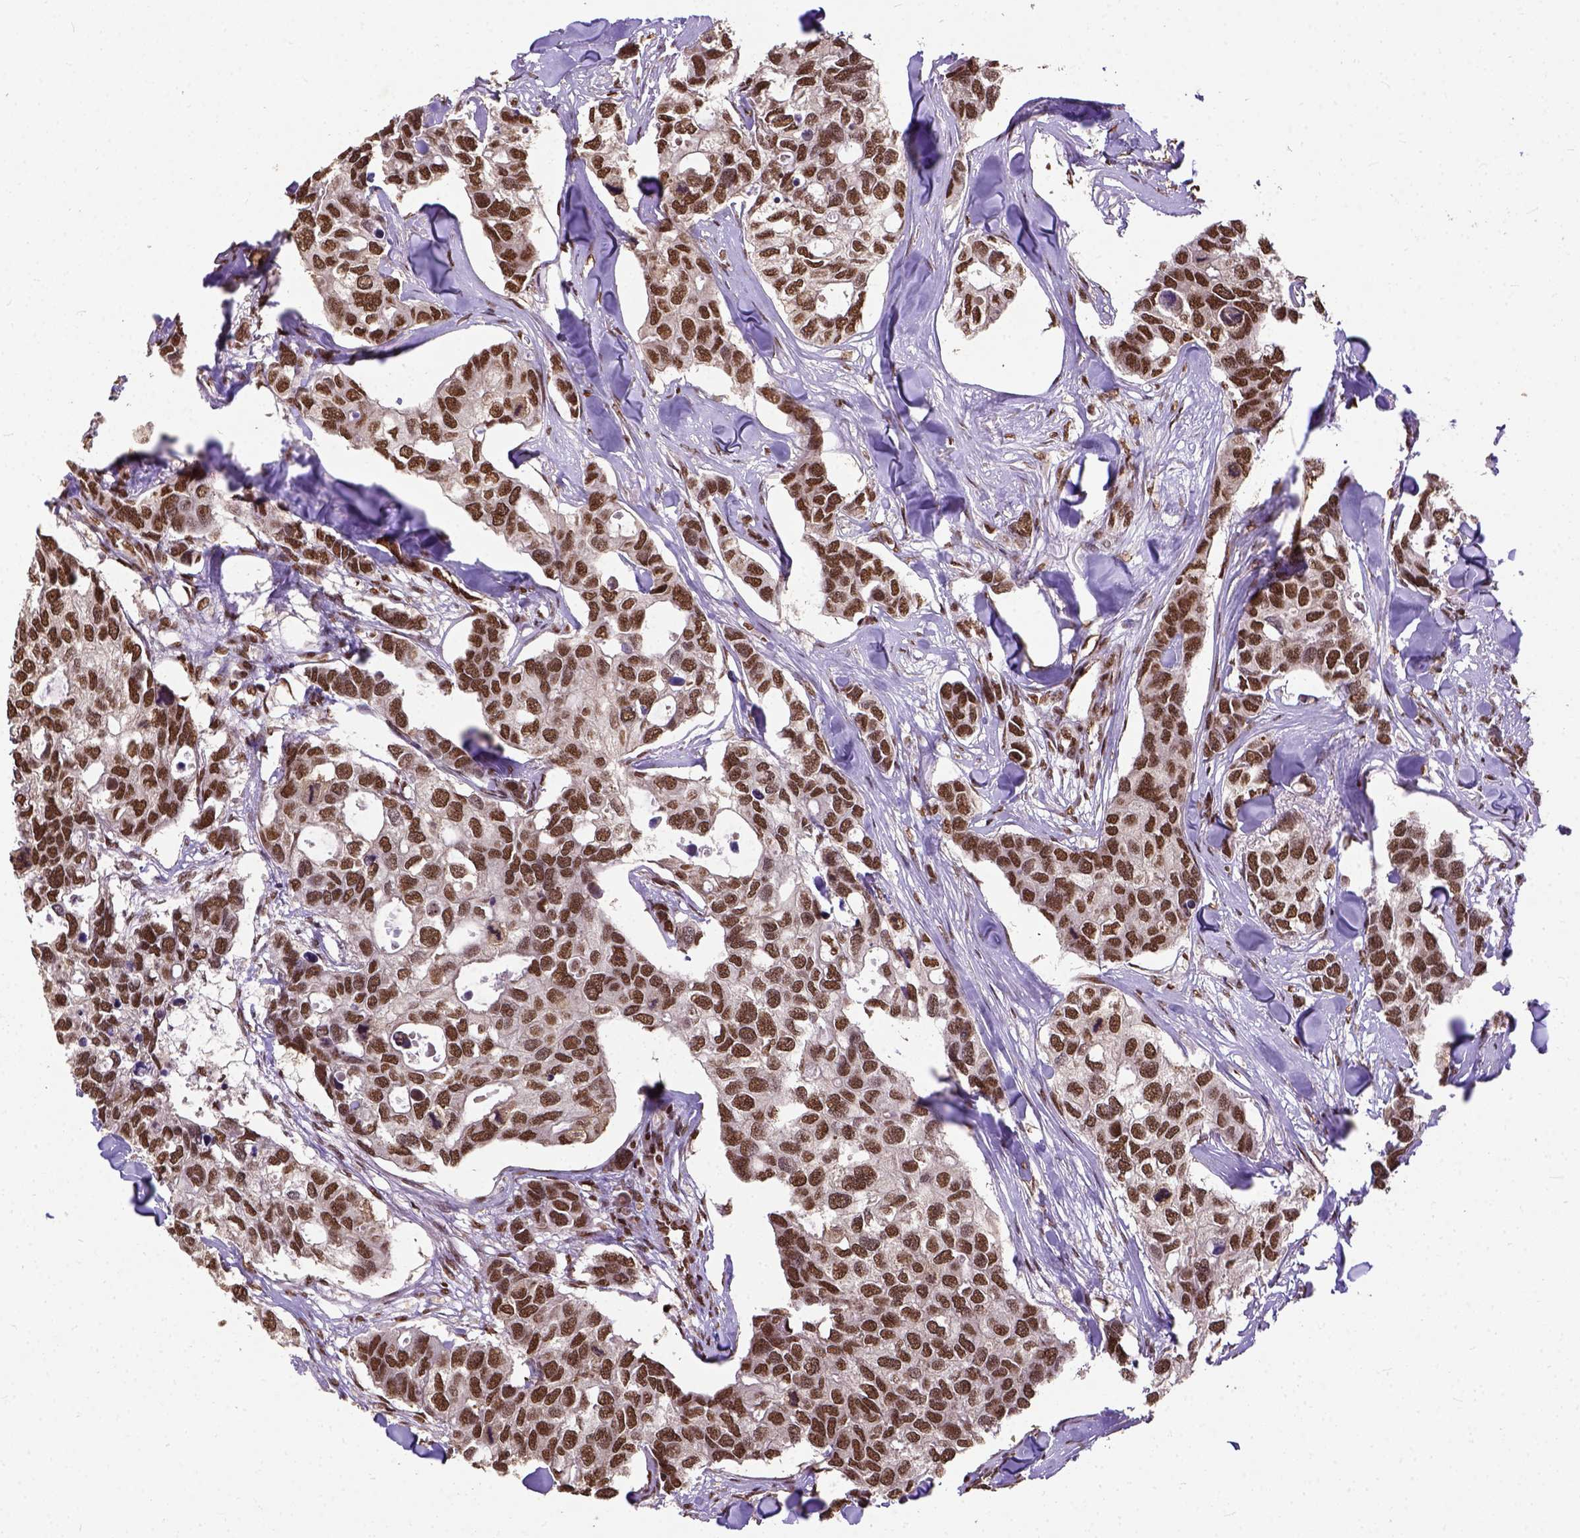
{"staining": {"intensity": "moderate", "quantity": ">75%", "location": "nuclear"}, "tissue": "breast cancer", "cell_type": "Tumor cells", "image_type": "cancer", "snomed": [{"axis": "morphology", "description": "Duct carcinoma"}, {"axis": "topography", "description": "Breast"}], "caption": "Moderate nuclear expression is present in approximately >75% of tumor cells in infiltrating ductal carcinoma (breast).", "gene": "NACC1", "patient": {"sex": "female", "age": 83}}